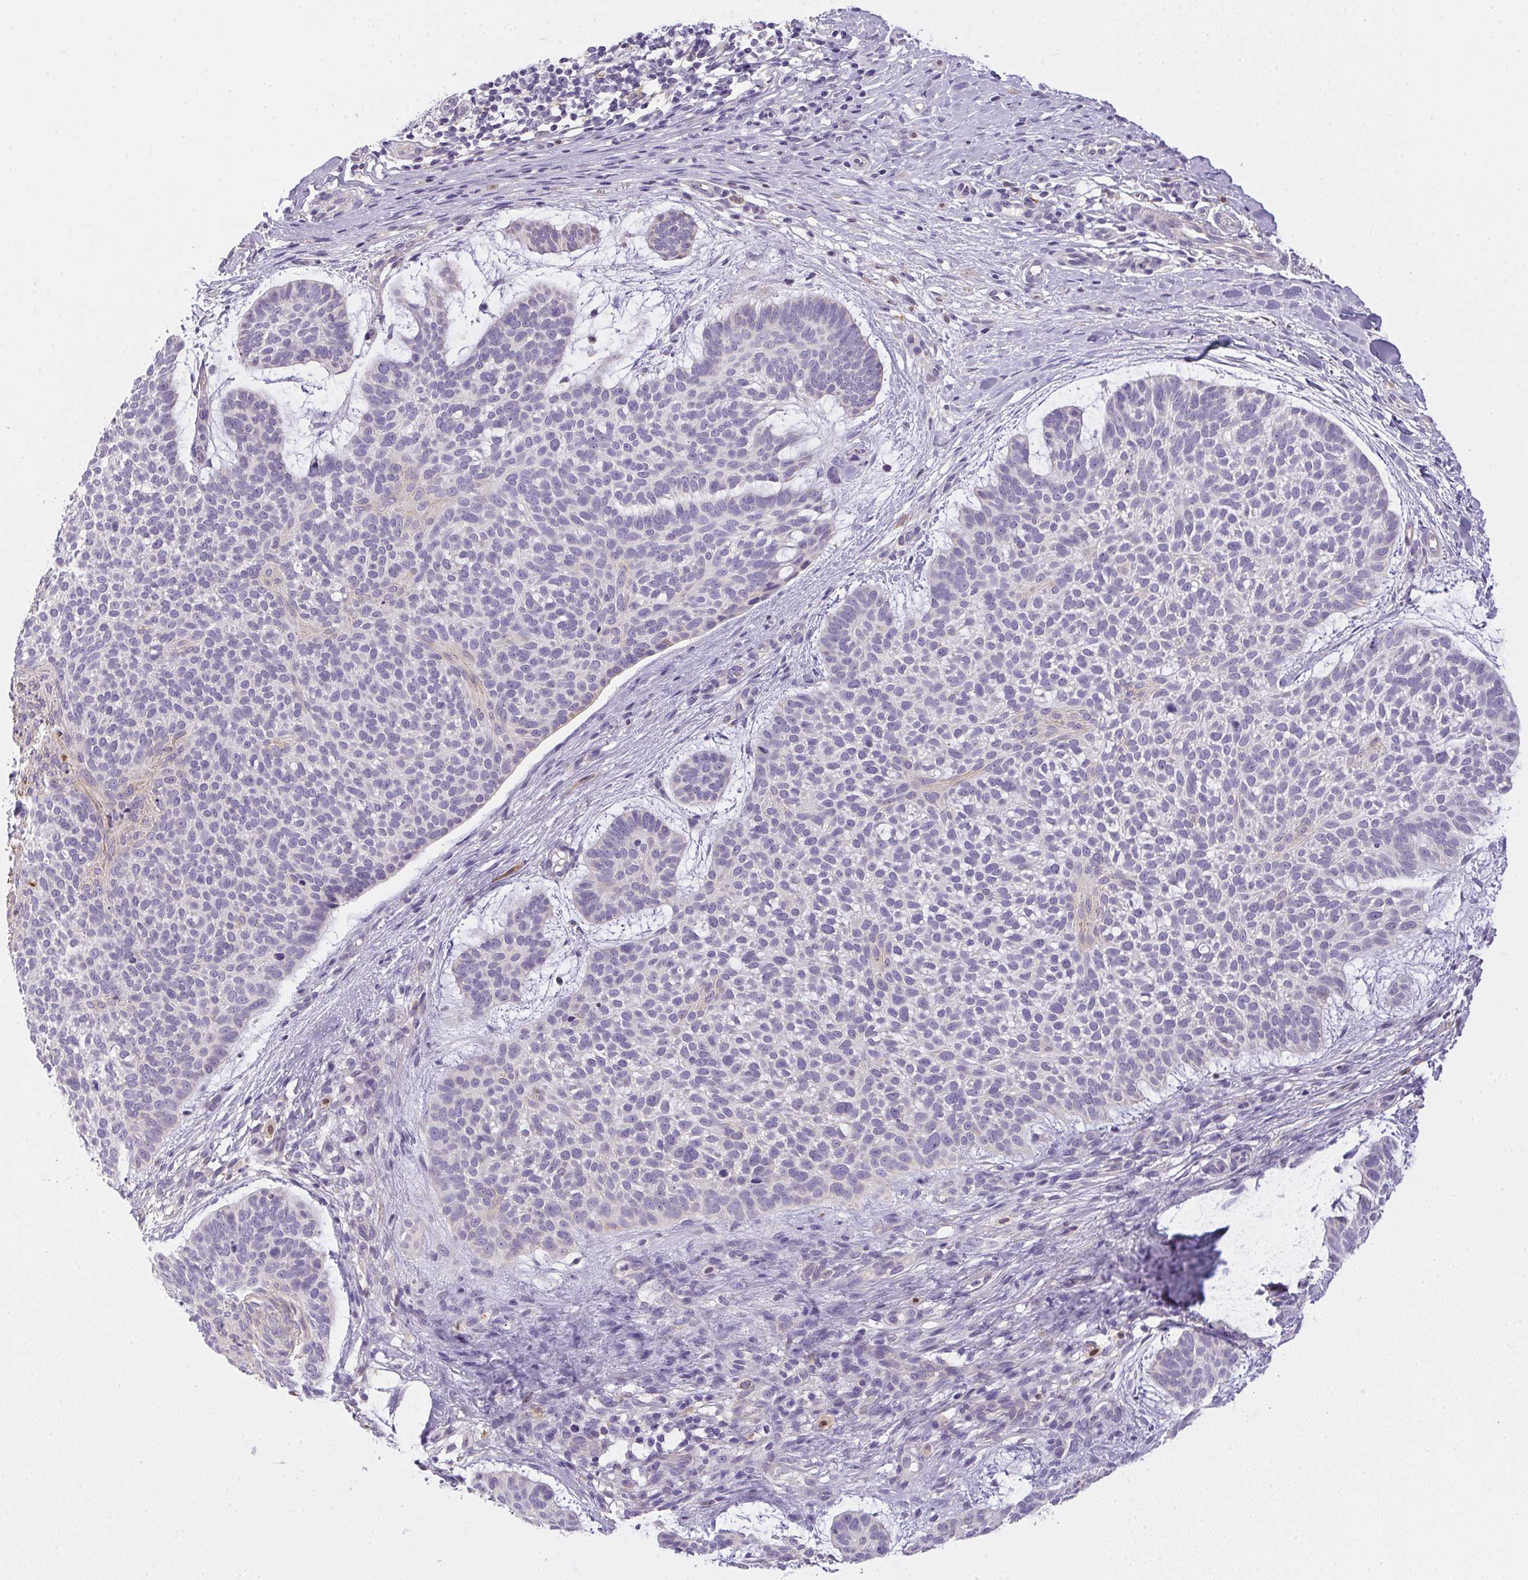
{"staining": {"intensity": "negative", "quantity": "none", "location": "none"}, "tissue": "skin cancer", "cell_type": "Tumor cells", "image_type": "cancer", "snomed": [{"axis": "morphology", "description": "Basal cell carcinoma"}, {"axis": "topography", "description": "Skin"}], "caption": "Image shows no protein staining in tumor cells of skin cancer (basal cell carcinoma) tissue.", "gene": "SLC17A7", "patient": {"sex": "male", "age": 64}}